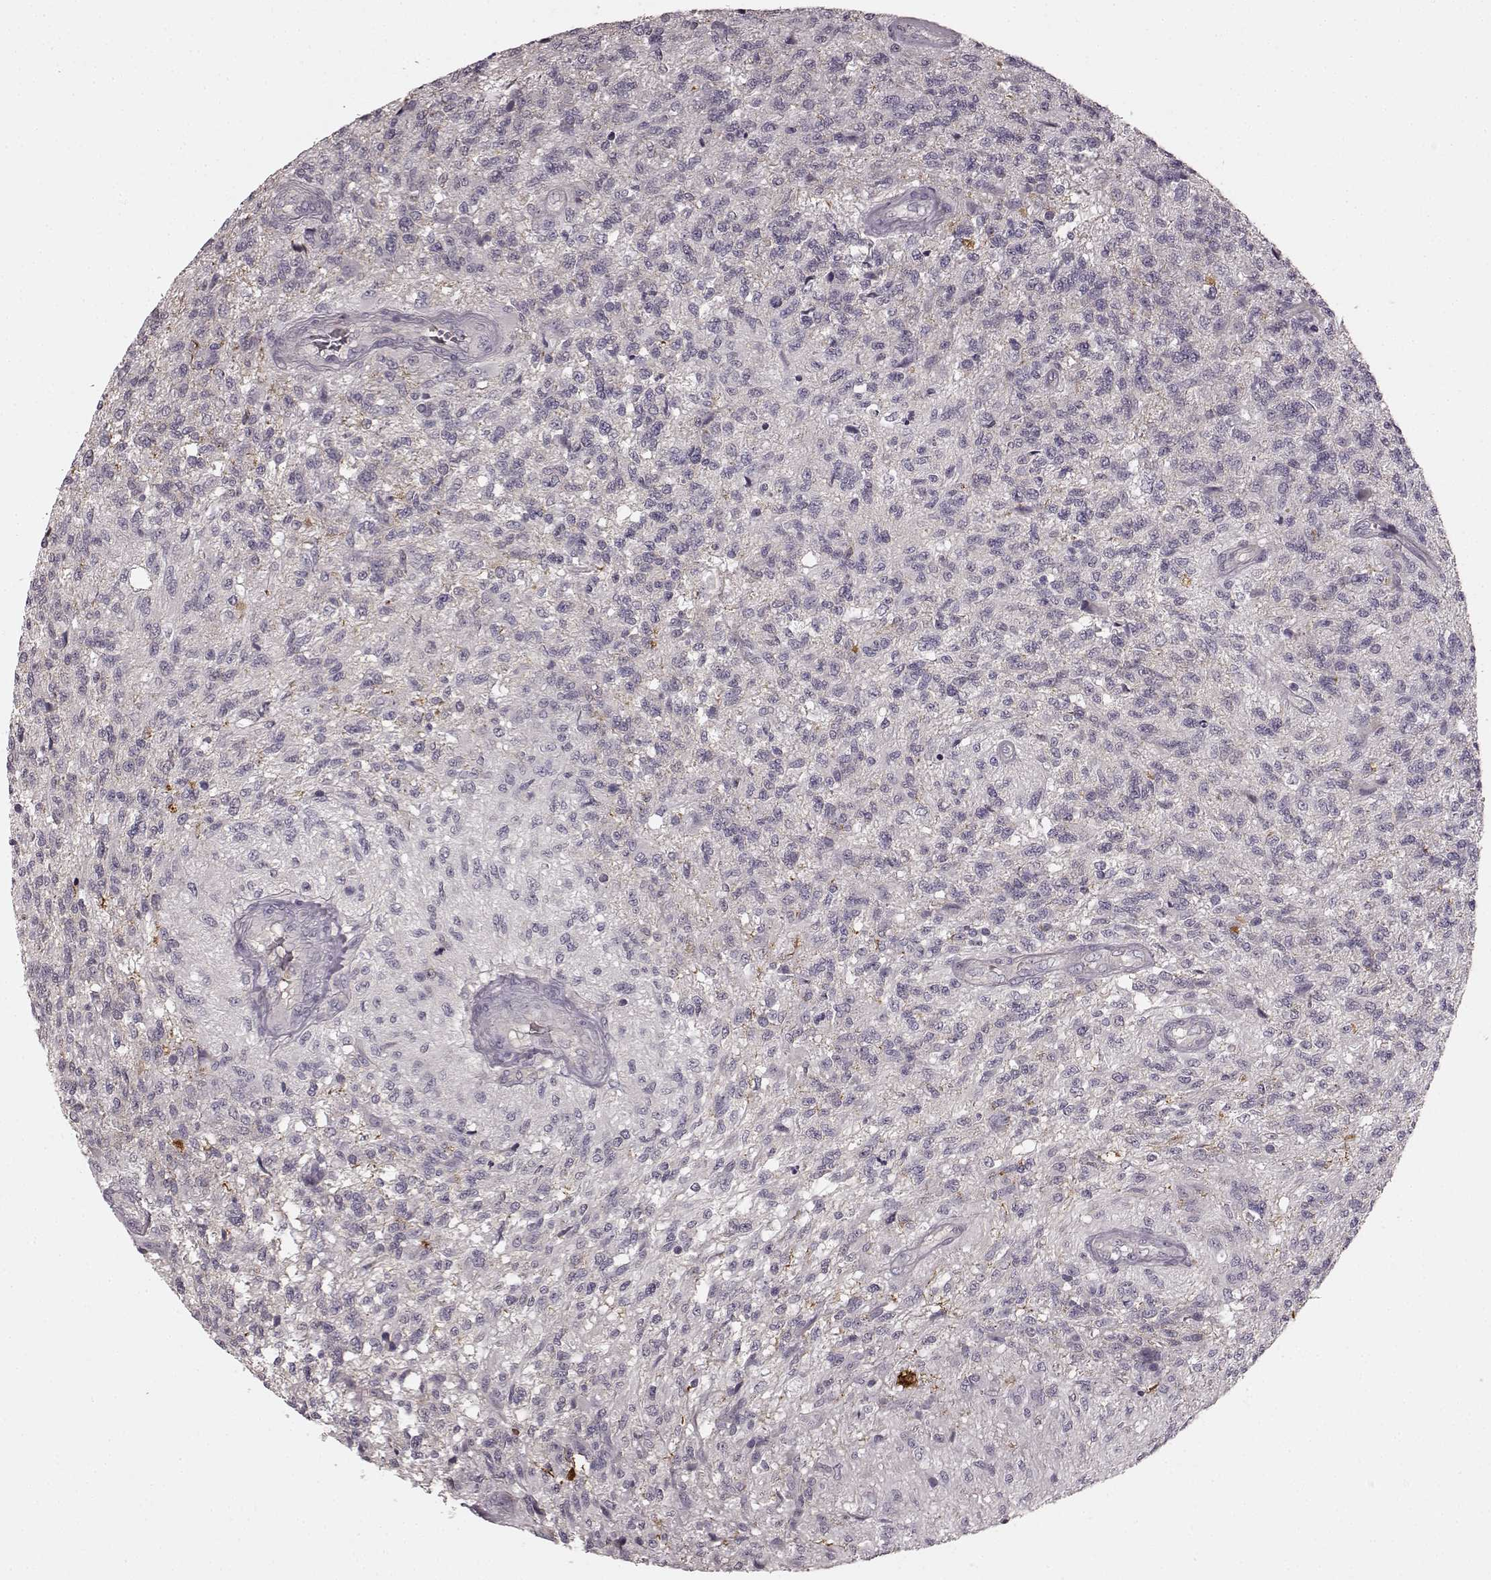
{"staining": {"intensity": "negative", "quantity": "none", "location": "none"}, "tissue": "glioma", "cell_type": "Tumor cells", "image_type": "cancer", "snomed": [{"axis": "morphology", "description": "Glioma, malignant, High grade"}, {"axis": "topography", "description": "Brain"}], "caption": "Human glioma stained for a protein using immunohistochemistry reveals no expression in tumor cells.", "gene": "PRKCE", "patient": {"sex": "male", "age": 56}}